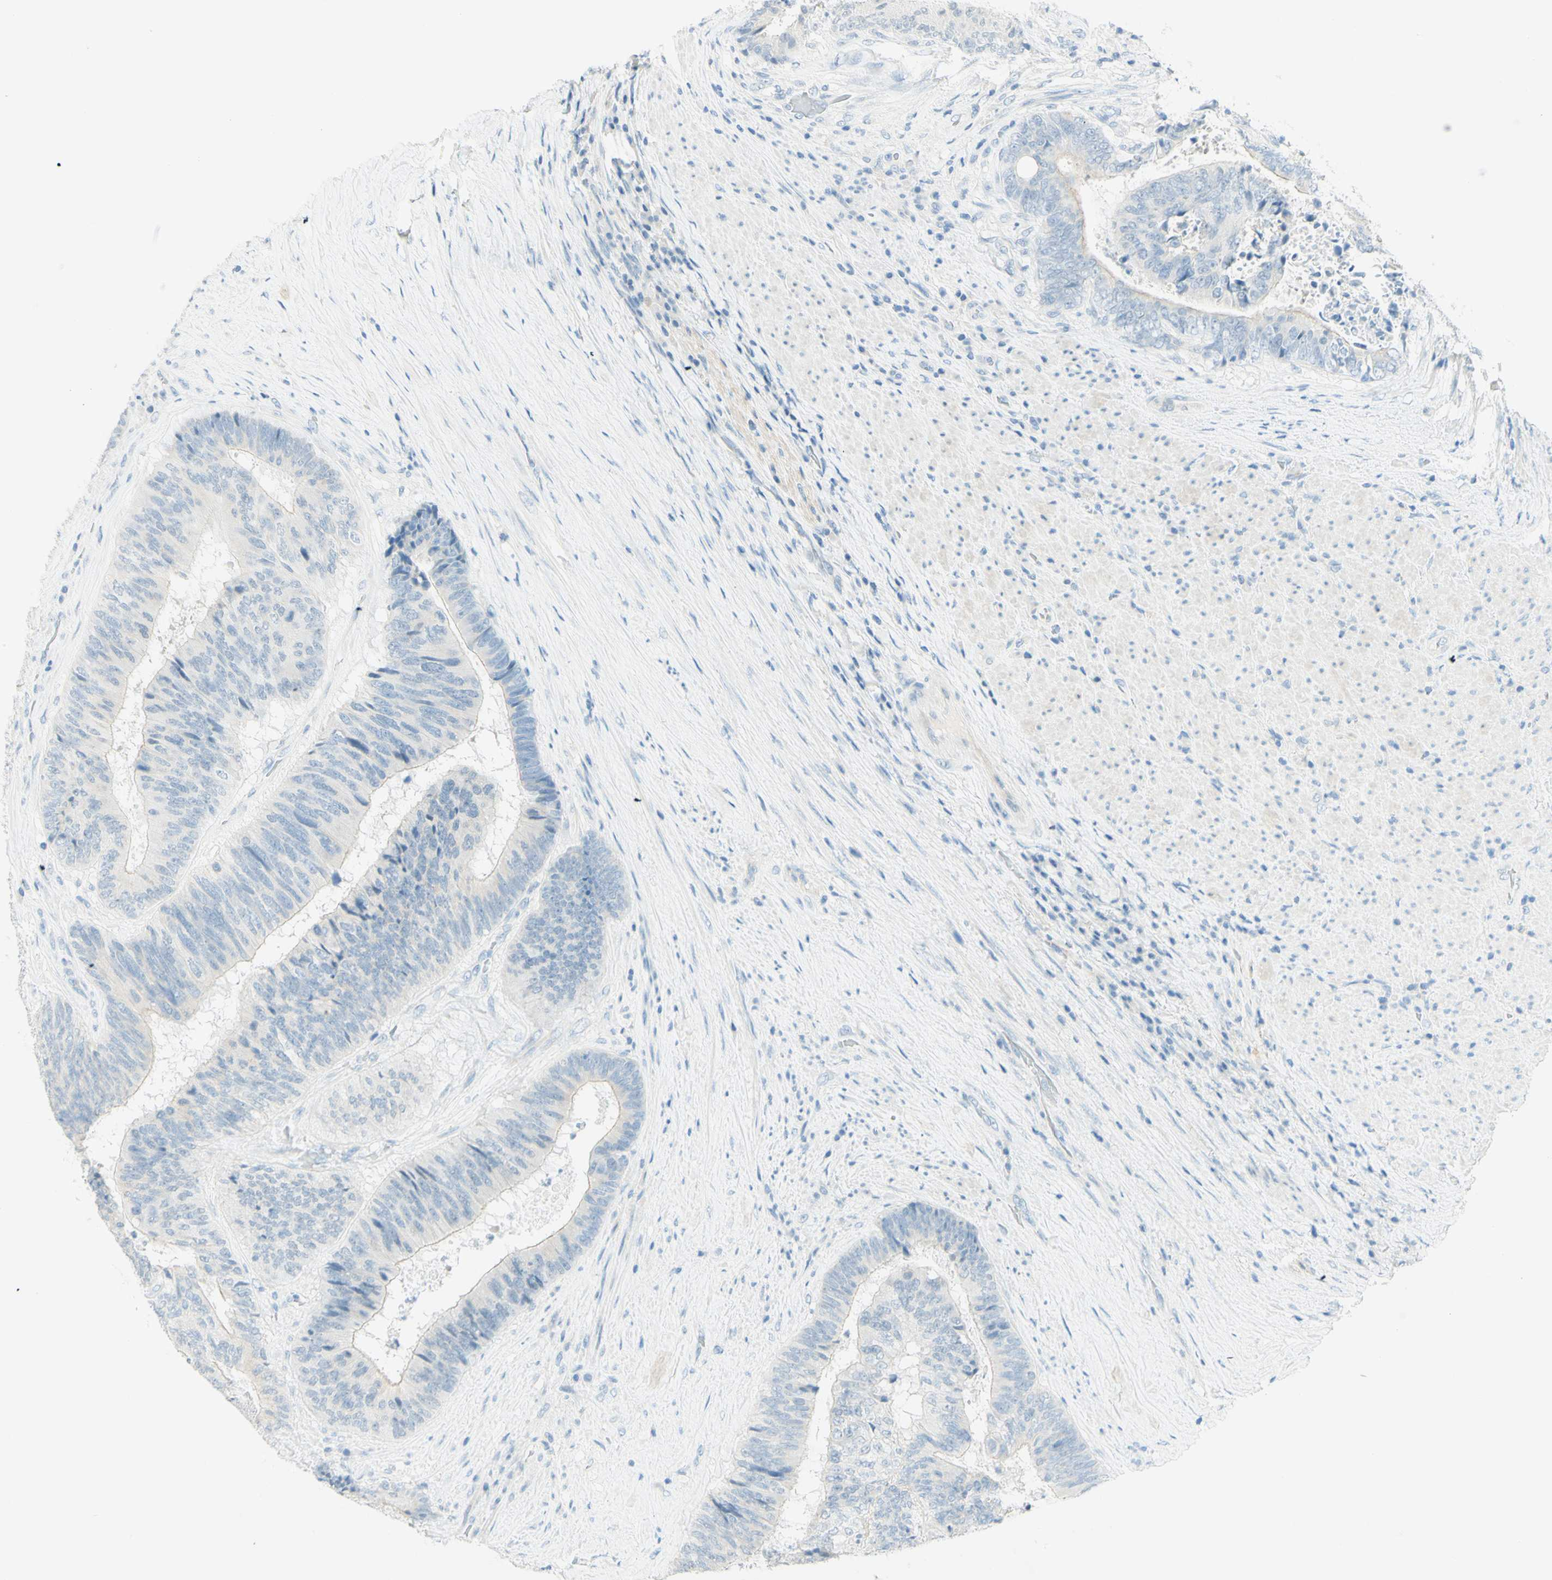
{"staining": {"intensity": "negative", "quantity": "none", "location": "none"}, "tissue": "colorectal cancer", "cell_type": "Tumor cells", "image_type": "cancer", "snomed": [{"axis": "morphology", "description": "Adenocarcinoma, NOS"}, {"axis": "topography", "description": "Rectum"}], "caption": "Histopathology image shows no significant protein staining in tumor cells of colorectal adenocarcinoma.", "gene": "TMEM132D", "patient": {"sex": "male", "age": 72}}